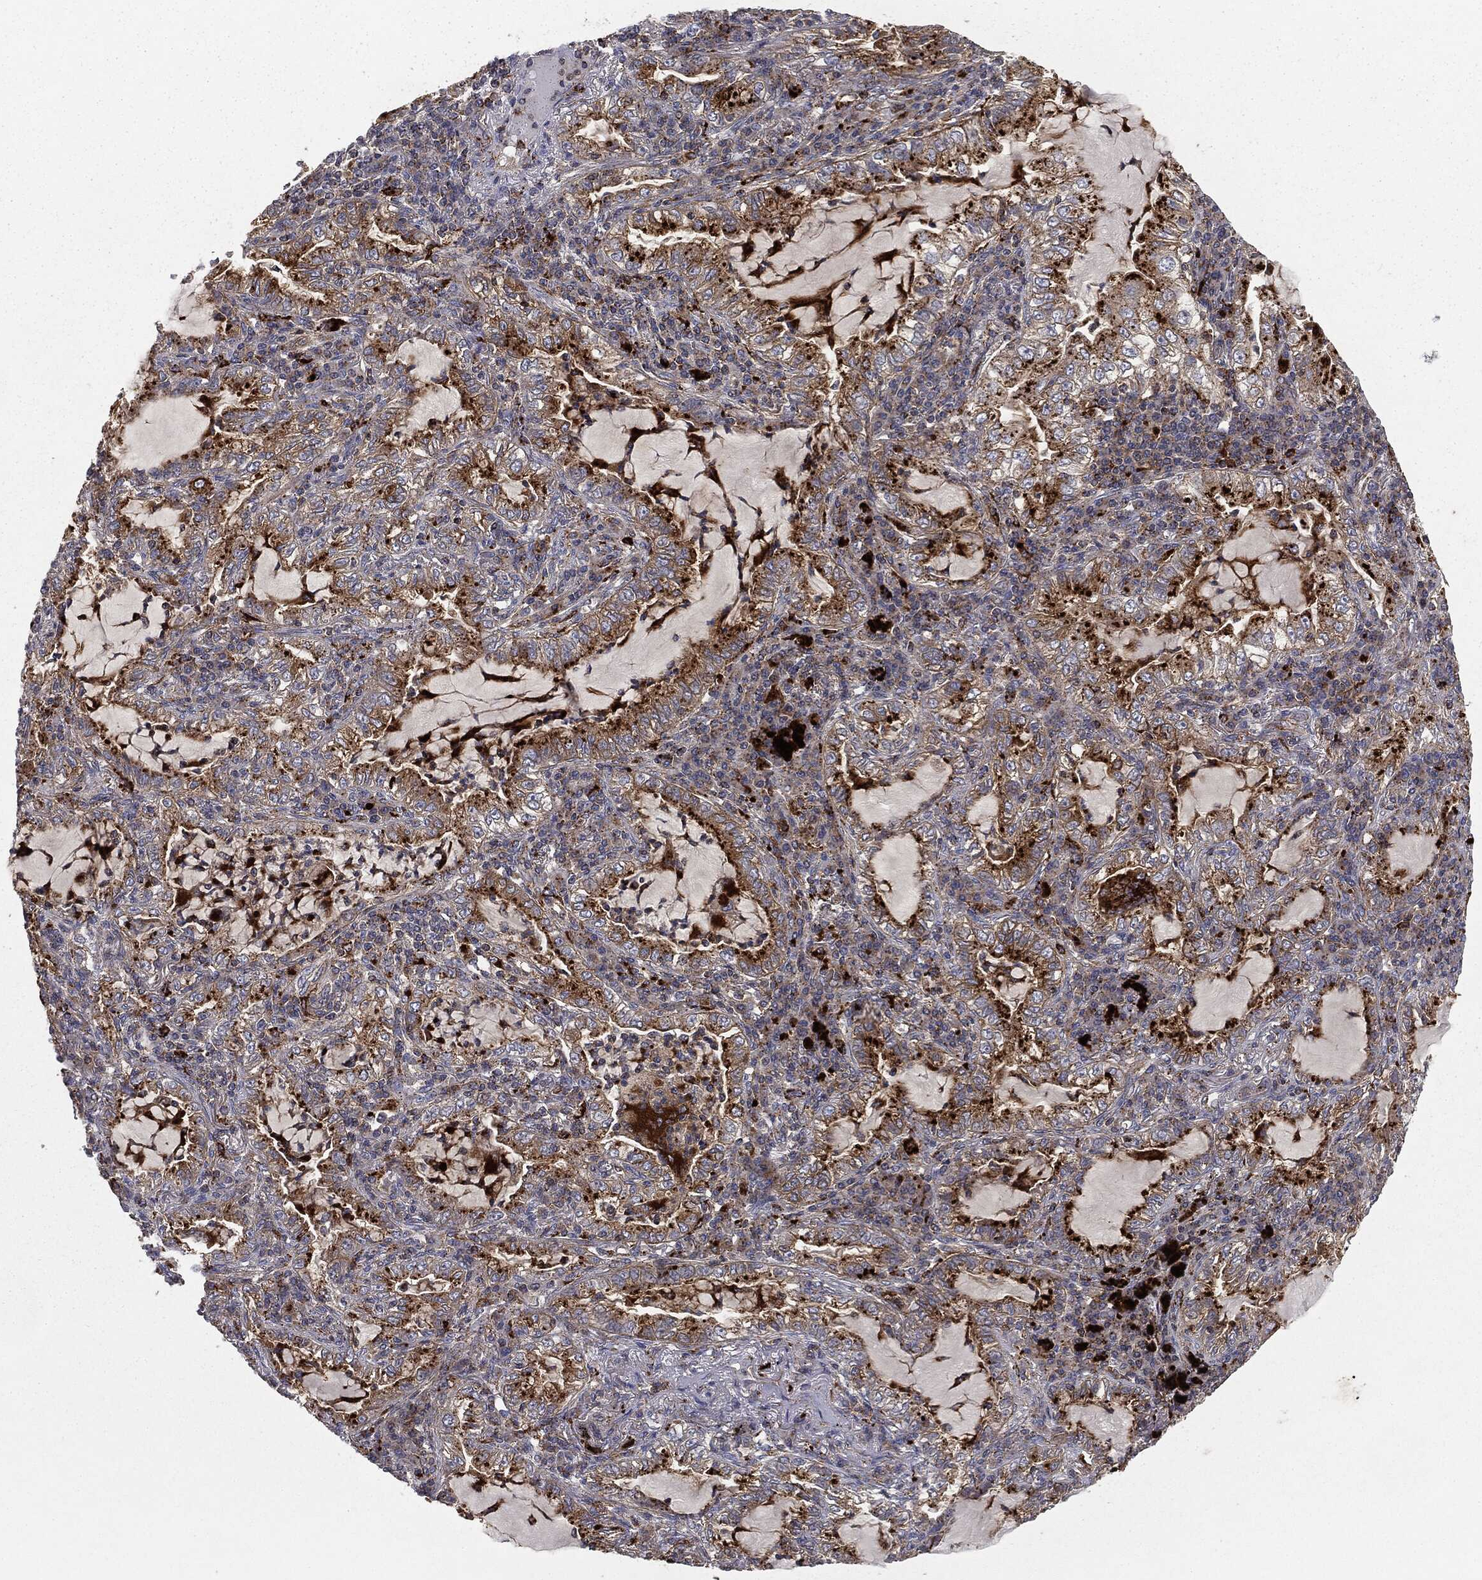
{"staining": {"intensity": "moderate", "quantity": ">75%", "location": "cytoplasmic/membranous"}, "tissue": "lung cancer", "cell_type": "Tumor cells", "image_type": "cancer", "snomed": [{"axis": "morphology", "description": "Adenocarcinoma, NOS"}, {"axis": "topography", "description": "Lung"}], "caption": "Lung cancer (adenocarcinoma) stained with DAB (3,3'-diaminobenzidine) immunohistochemistry (IHC) demonstrates medium levels of moderate cytoplasmic/membranous staining in about >75% of tumor cells. The staining is performed using DAB brown chromogen to label protein expression. The nuclei are counter-stained blue using hematoxylin.", "gene": "CTSA", "patient": {"sex": "female", "age": 73}}